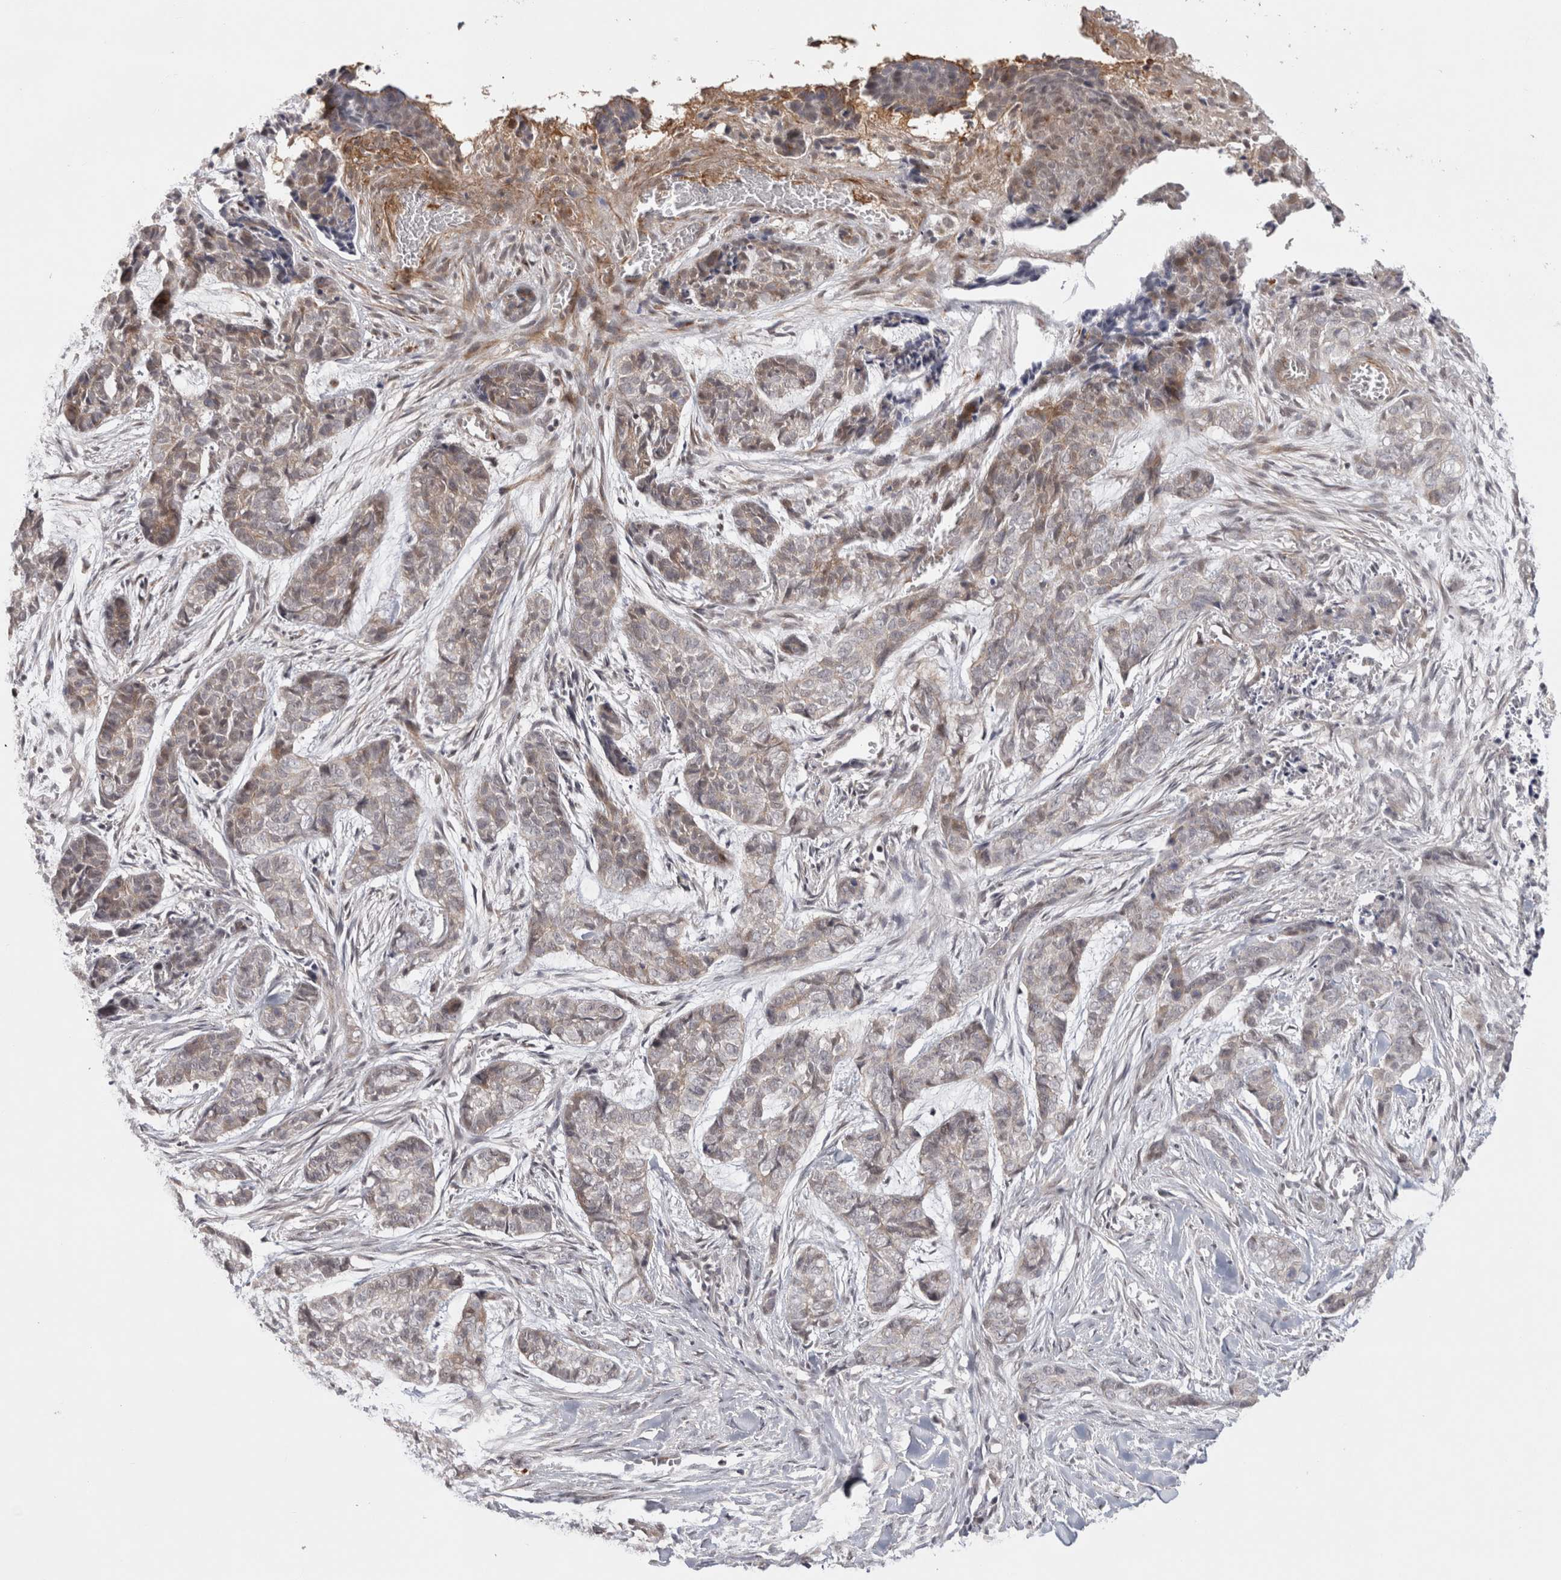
{"staining": {"intensity": "weak", "quantity": "<25%", "location": "cytoplasmic/membranous"}, "tissue": "skin cancer", "cell_type": "Tumor cells", "image_type": "cancer", "snomed": [{"axis": "morphology", "description": "Basal cell carcinoma"}, {"axis": "topography", "description": "Skin"}], "caption": "IHC of human skin basal cell carcinoma reveals no positivity in tumor cells.", "gene": "ZNF318", "patient": {"sex": "female", "age": 64}}